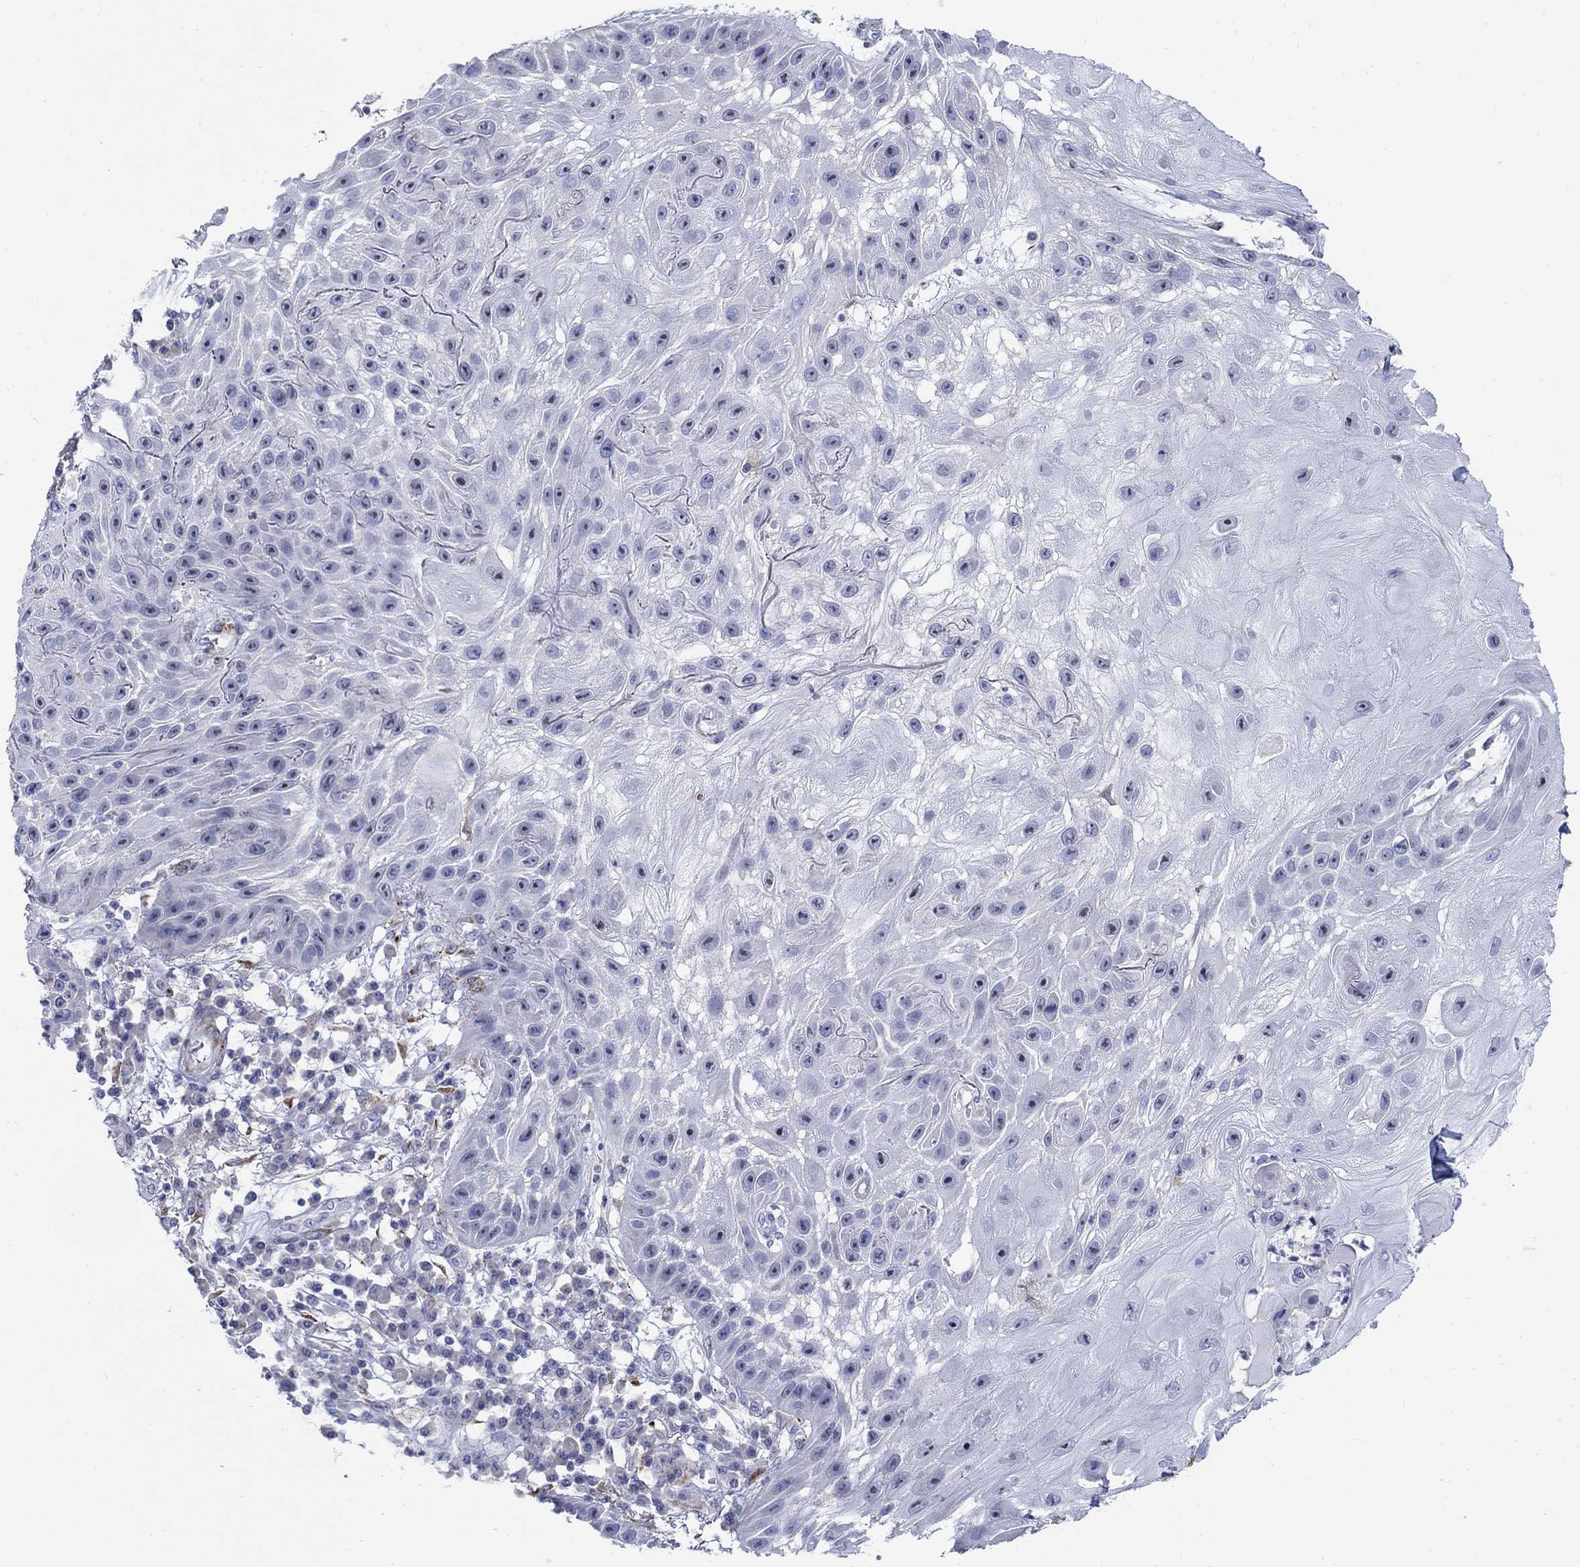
{"staining": {"intensity": "weak", "quantity": "<25%", "location": "nuclear"}, "tissue": "skin cancer", "cell_type": "Tumor cells", "image_type": "cancer", "snomed": [{"axis": "morphology", "description": "Normal tissue, NOS"}, {"axis": "morphology", "description": "Squamous cell carcinoma, NOS"}, {"axis": "topography", "description": "Skin"}], "caption": "Immunohistochemistry of human skin cancer displays no expression in tumor cells.", "gene": "REEP2", "patient": {"sex": "male", "age": 79}}